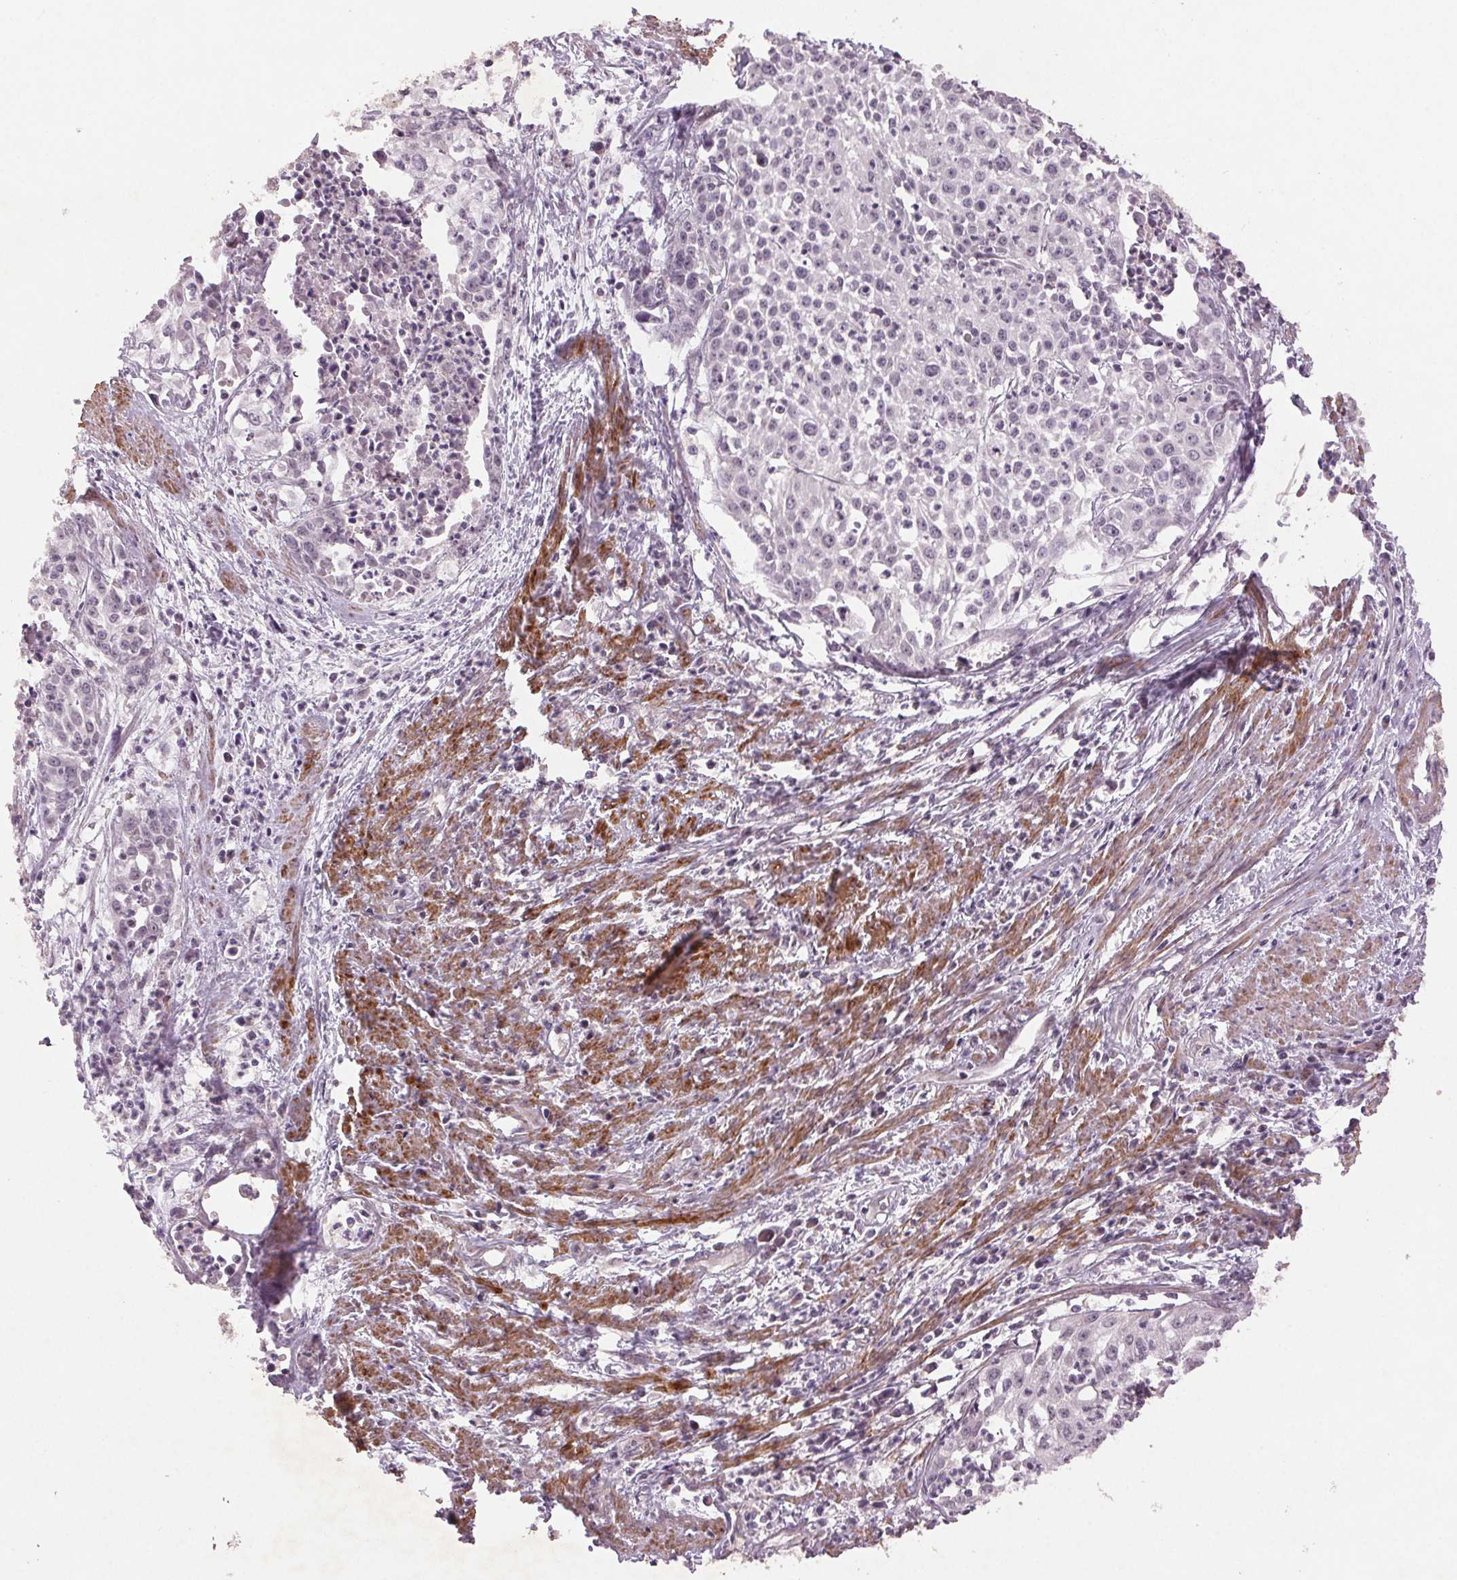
{"staining": {"intensity": "negative", "quantity": "none", "location": "none"}, "tissue": "cervical cancer", "cell_type": "Tumor cells", "image_type": "cancer", "snomed": [{"axis": "morphology", "description": "Squamous cell carcinoma, NOS"}, {"axis": "topography", "description": "Cervix"}], "caption": "This is an IHC image of cervical cancer. There is no positivity in tumor cells.", "gene": "SMLR1", "patient": {"sex": "female", "age": 39}}